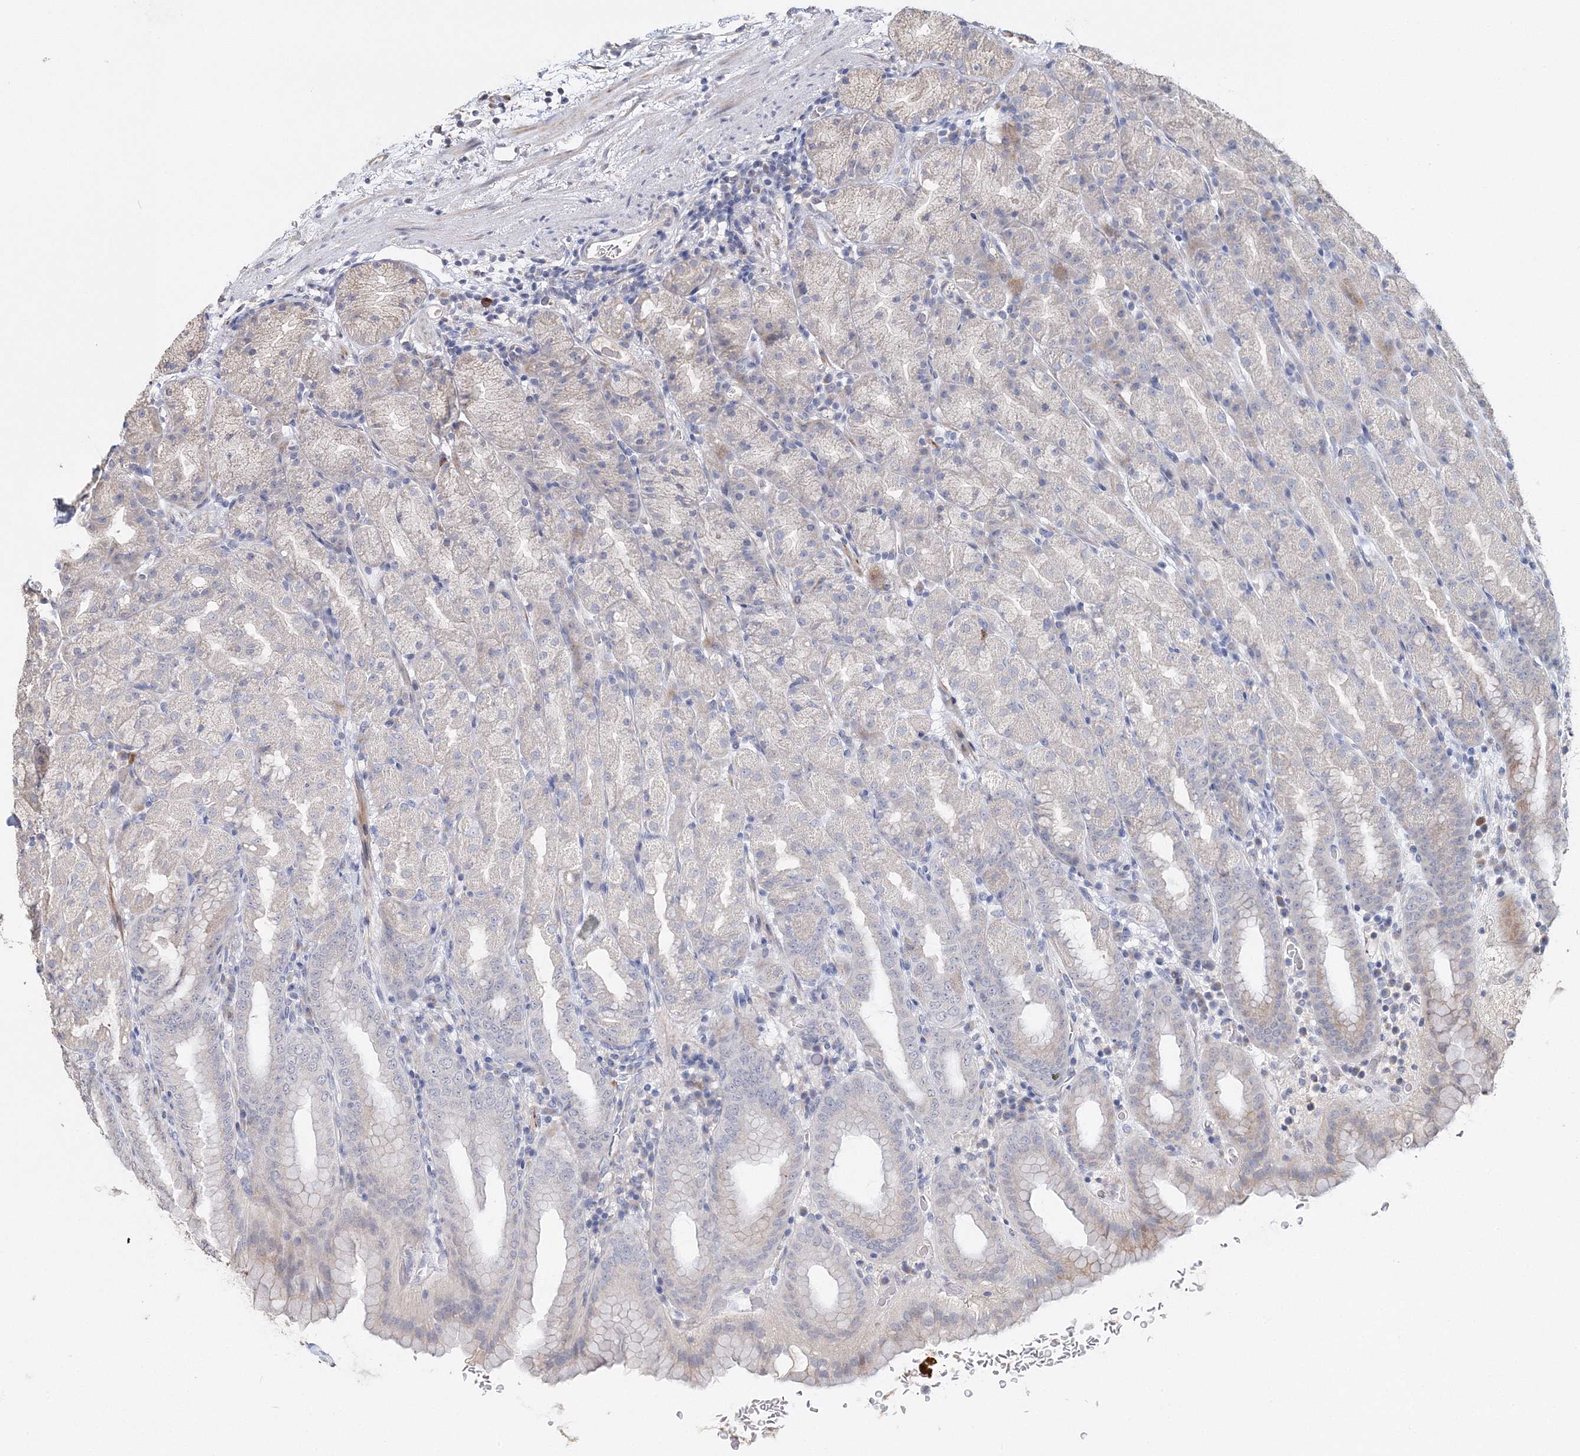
{"staining": {"intensity": "moderate", "quantity": "<25%", "location": "cytoplasmic/membranous"}, "tissue": "stomach", "cell_type": "Glandular cells", "image_type": "normal", "snomed": [{"axis": "morphology", "description": "Normal tissue, NOS"}, {"axis": "topography", "description": "Stomach, upper"}], "caption": "Stomach stained with IHC shows moderate cytoplasmic/membranous positivity in approximately <25% of glandular cells. Nuclei are stained in blue.", "gene": "GJB5", "patient": {"sex": "male", "age": 68}}